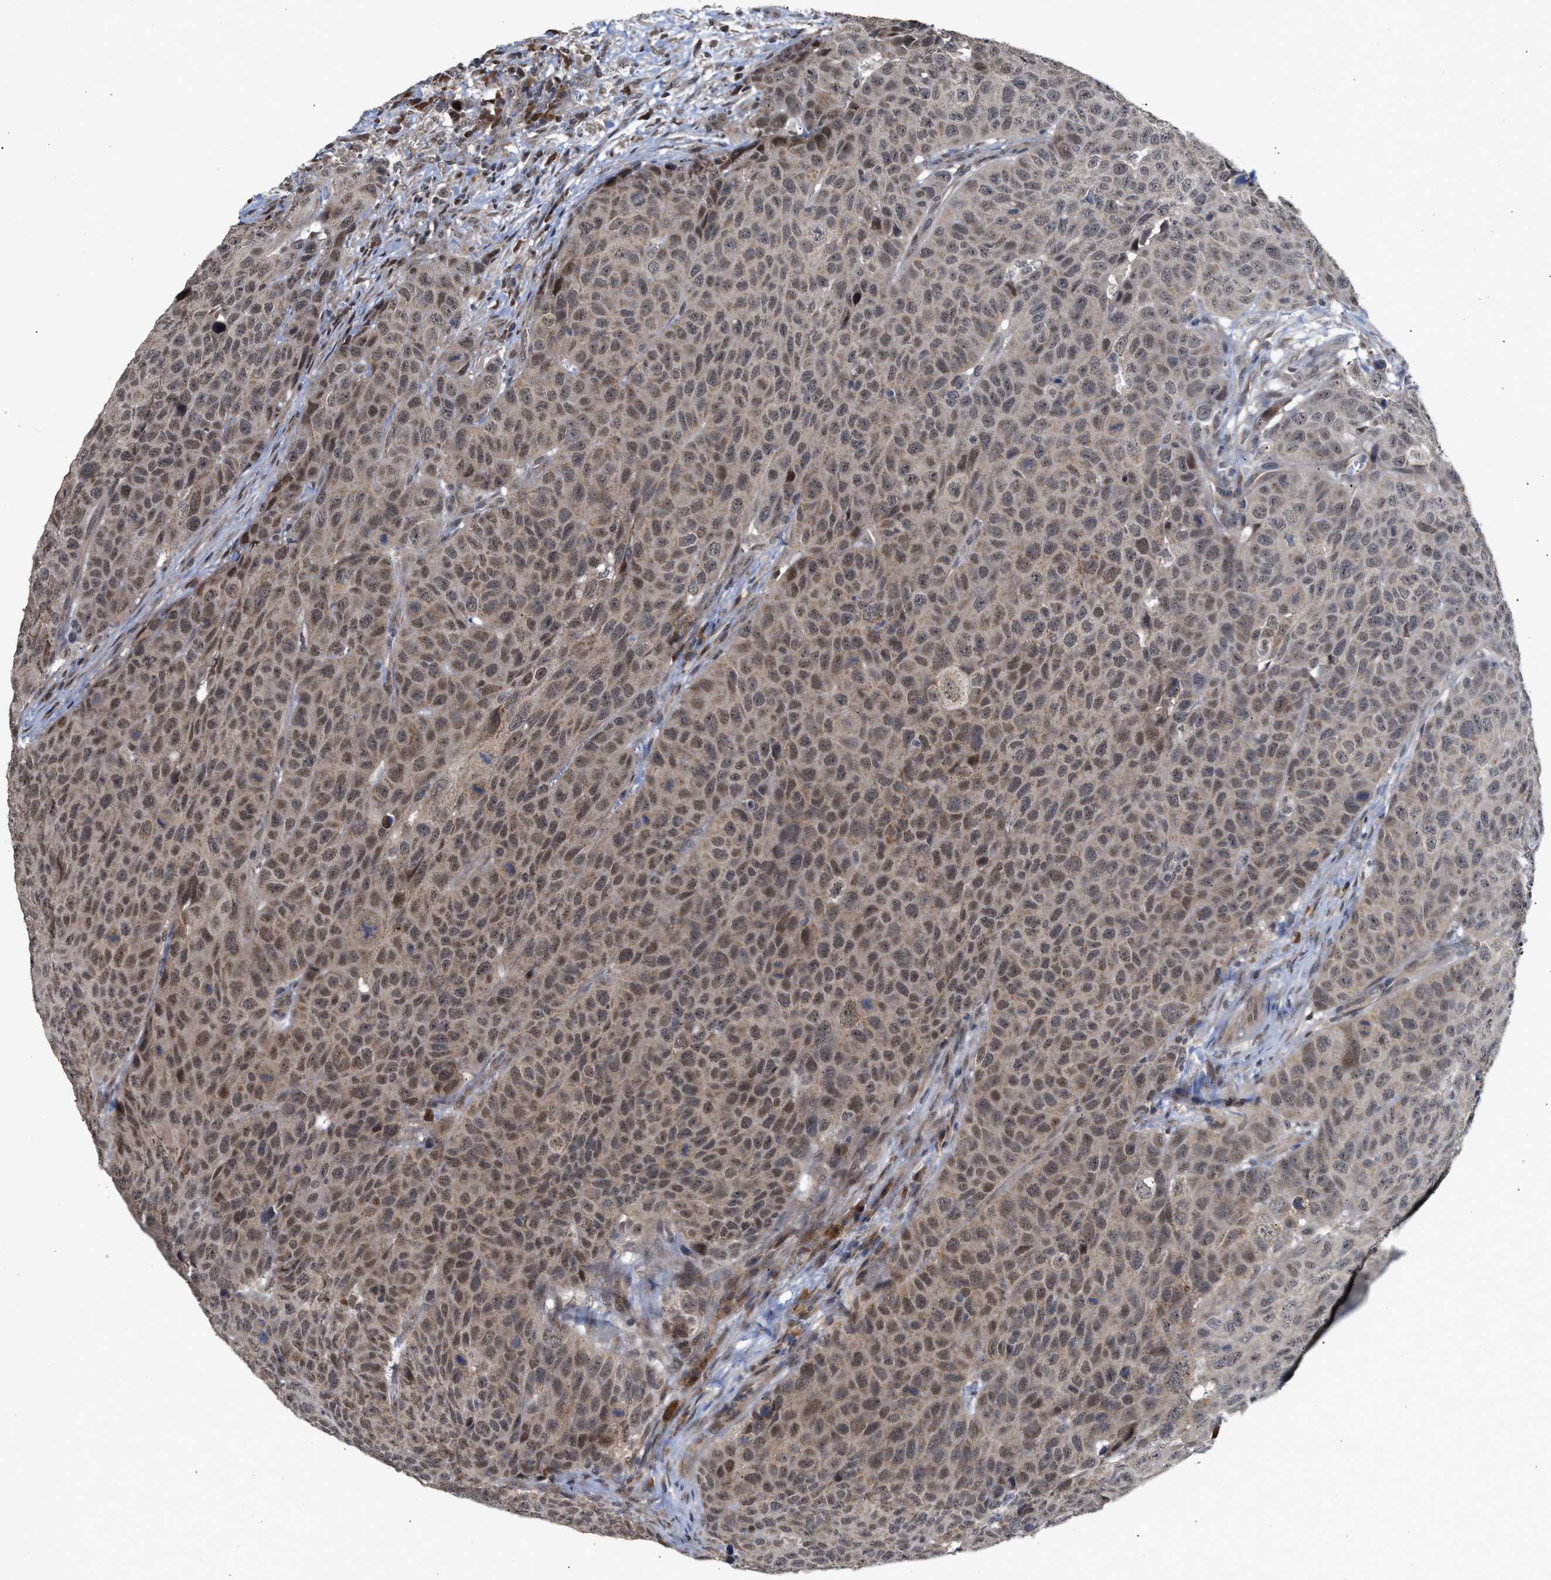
{"staining": {"intensity": "moderate", "quantity": "25%-75%", "location": "cytoplasmic/membranous,nuclear"}, "tissue": "head and neck cancer", "cell_type": "Tumor cells", "image_type": "cancer", "snomed": [{"axis": "morphology", "description": "Squamous cell carcinoma, NOS"}, {"axis": "topography", "description": "Head-Neck"}], "caption": "This histopathology image reveals immunohistochemistry staining of human head and neck cancer (squamous cell carcinoma), with medium moderate cytoplasmic/membranous and nuclear staining in approximately 25%-75% of tumor cells.", "gene": "MKNK2", "patient": {"sex": "male", "age": 66}}